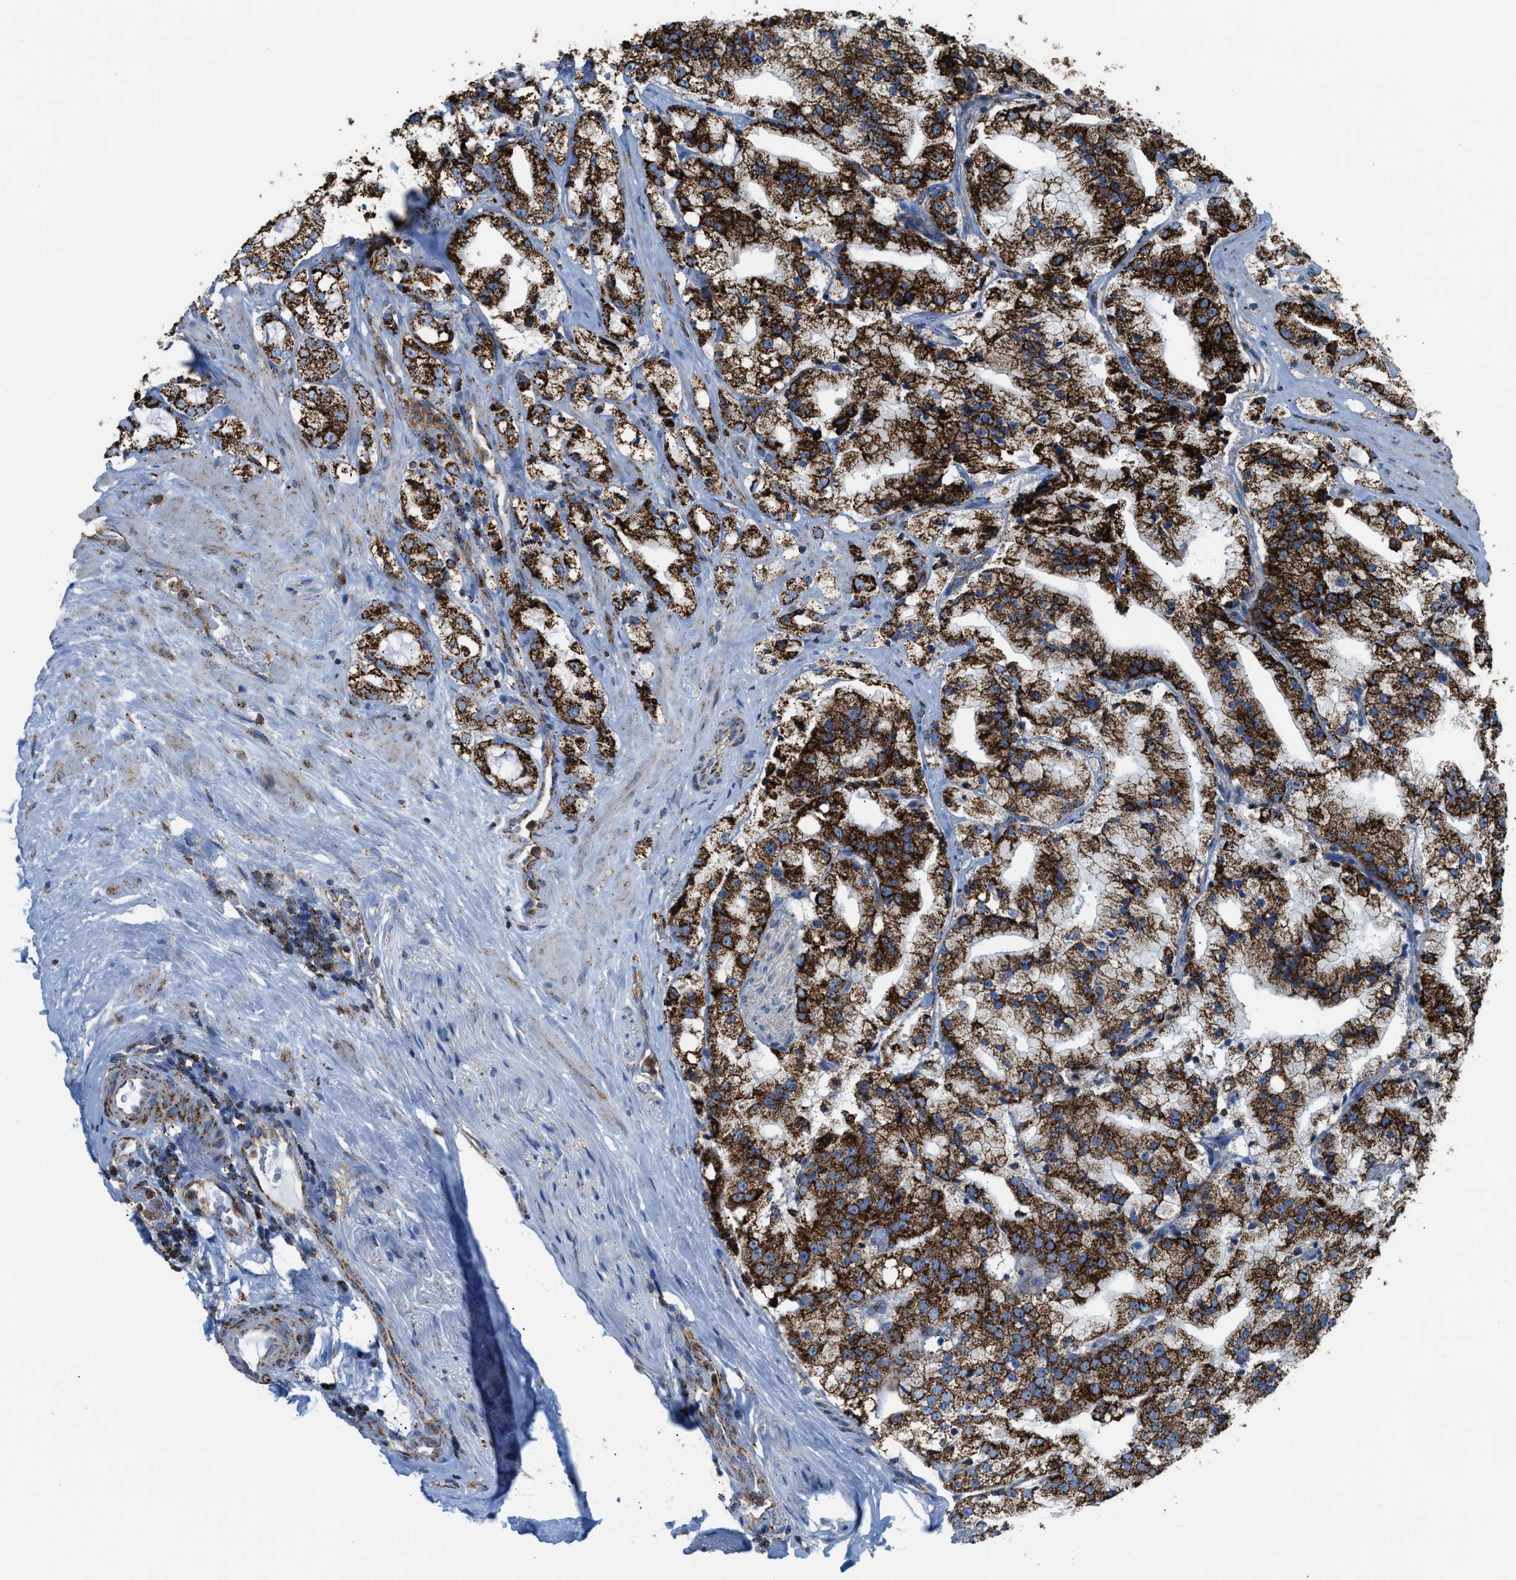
{"staining": {"intensity": "strong", "quantity": ">75%", "location": "cytoplasmic/membranous"}, "tissue": "prostate cancer", "cell_type": "Tumor cells", "image_type": "cancer", "snomed": [{"axis": "morphology", "description": "Adenocarcinoma, High grade"}, {"axis": "topography", "description": "Prostate"}], "caption": "DAB (3,3'-diaminobenzidine) immunohistochemical staining of prostate cancer demonstrates strong cytoplasmic/membranous protein positivity in approximately >75% of tumor cells. Nuclei are stained in blue.", "gene": "ECHS1", "patient": {"sex": "male", "age": 64}}